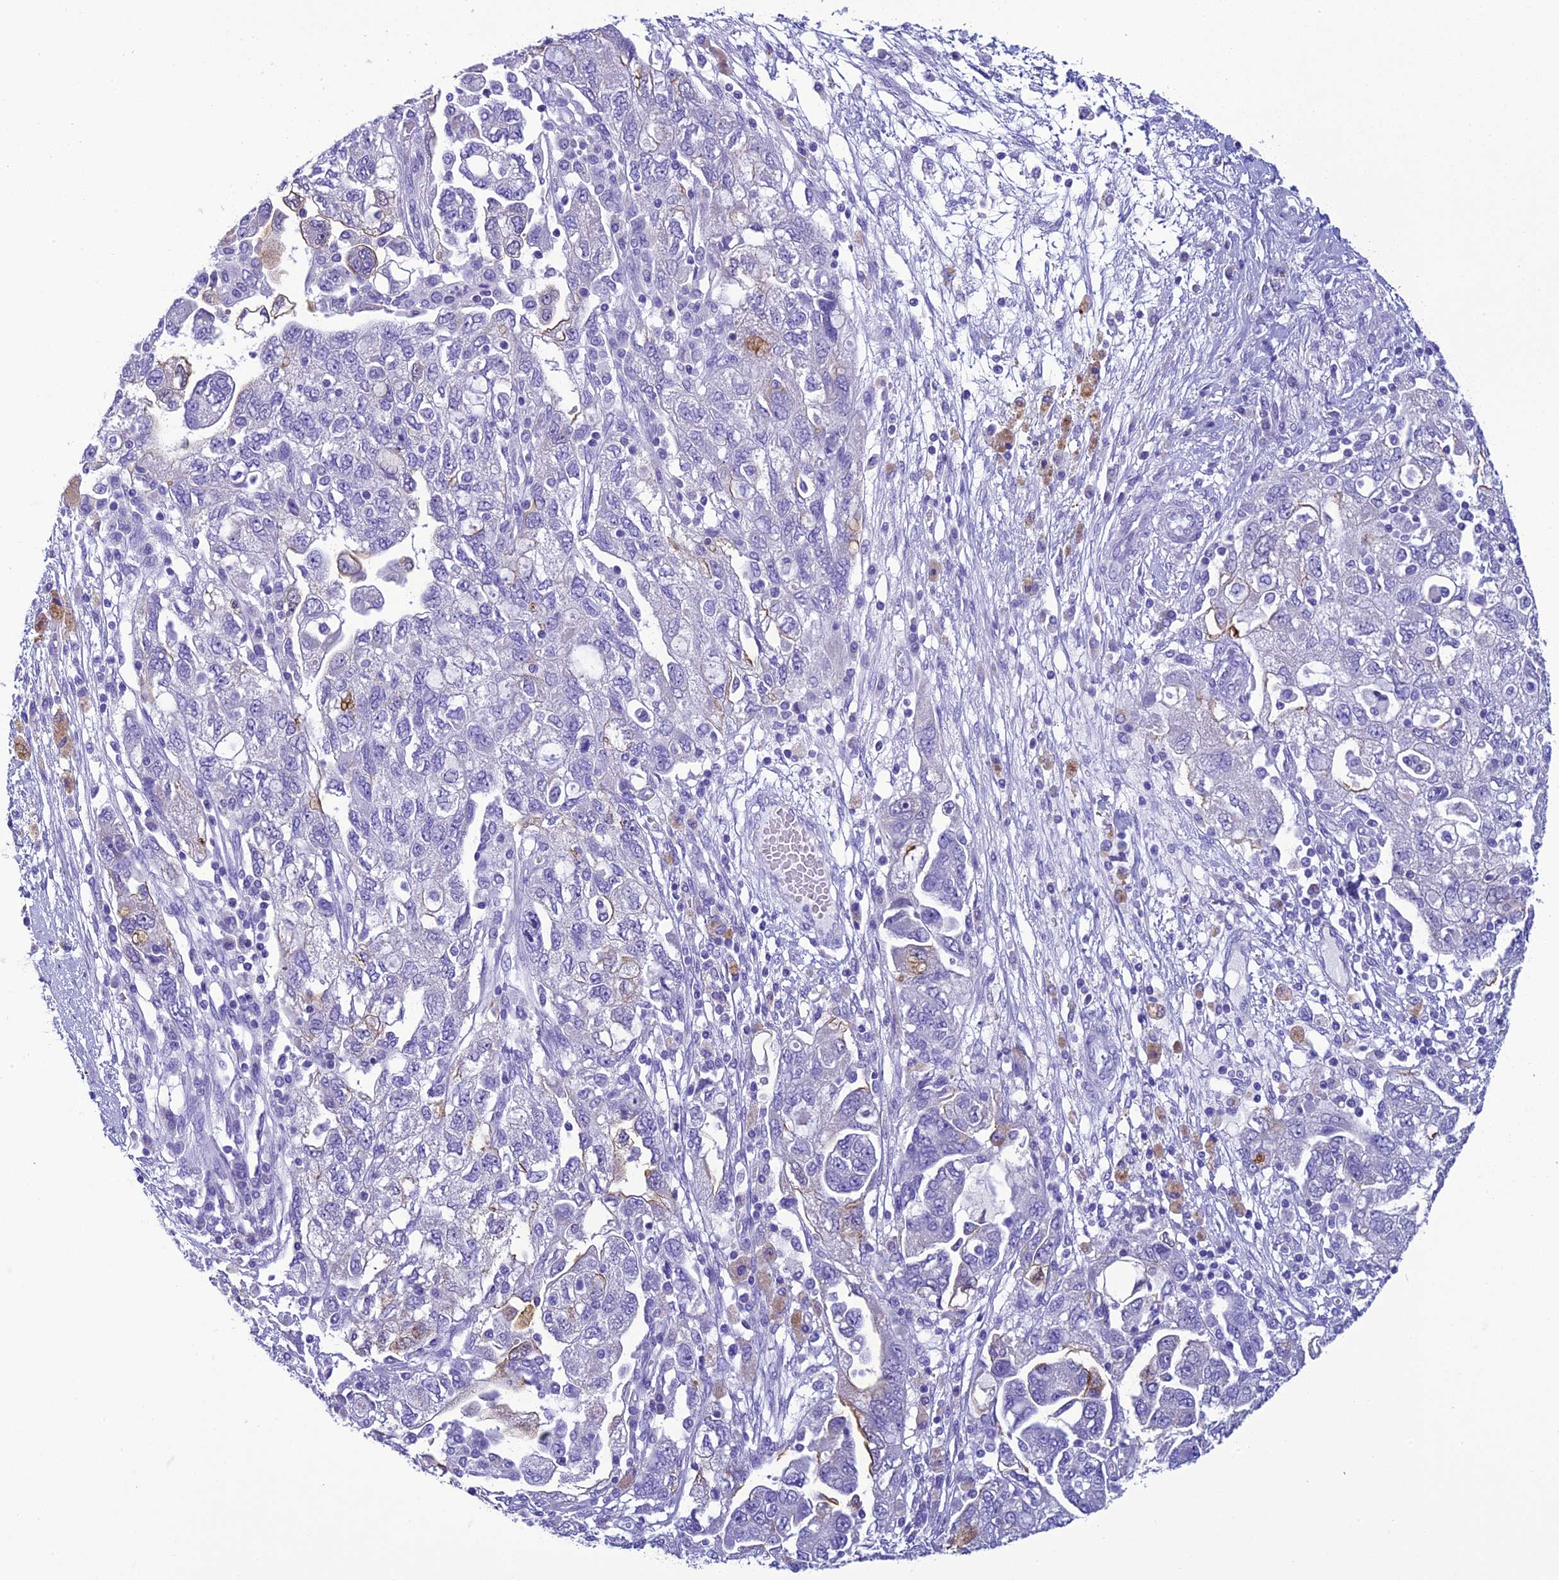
{"staining": {"intensity": "negative", "quantity": "none", "location": "none"}, "tissue": "ovarian cancer", "cell_type": "Tumor cells", "image_type": "cancer", "snomed": [{"axis": "morphology", "description": "Carcinoma, NOS"}, {"axis": "morphology", "description": "Cystadenocarcinoma, serous, NOS"}, {"axis": "topography", "description": "Ovary"}], "caption": "Immunohistochemical staining of human ovarian serous cystadenocarcinoma reveals no significant positivity in tumor cells.", "gene": "SCEL", "patient": {"sex": "female", "age": 69}}